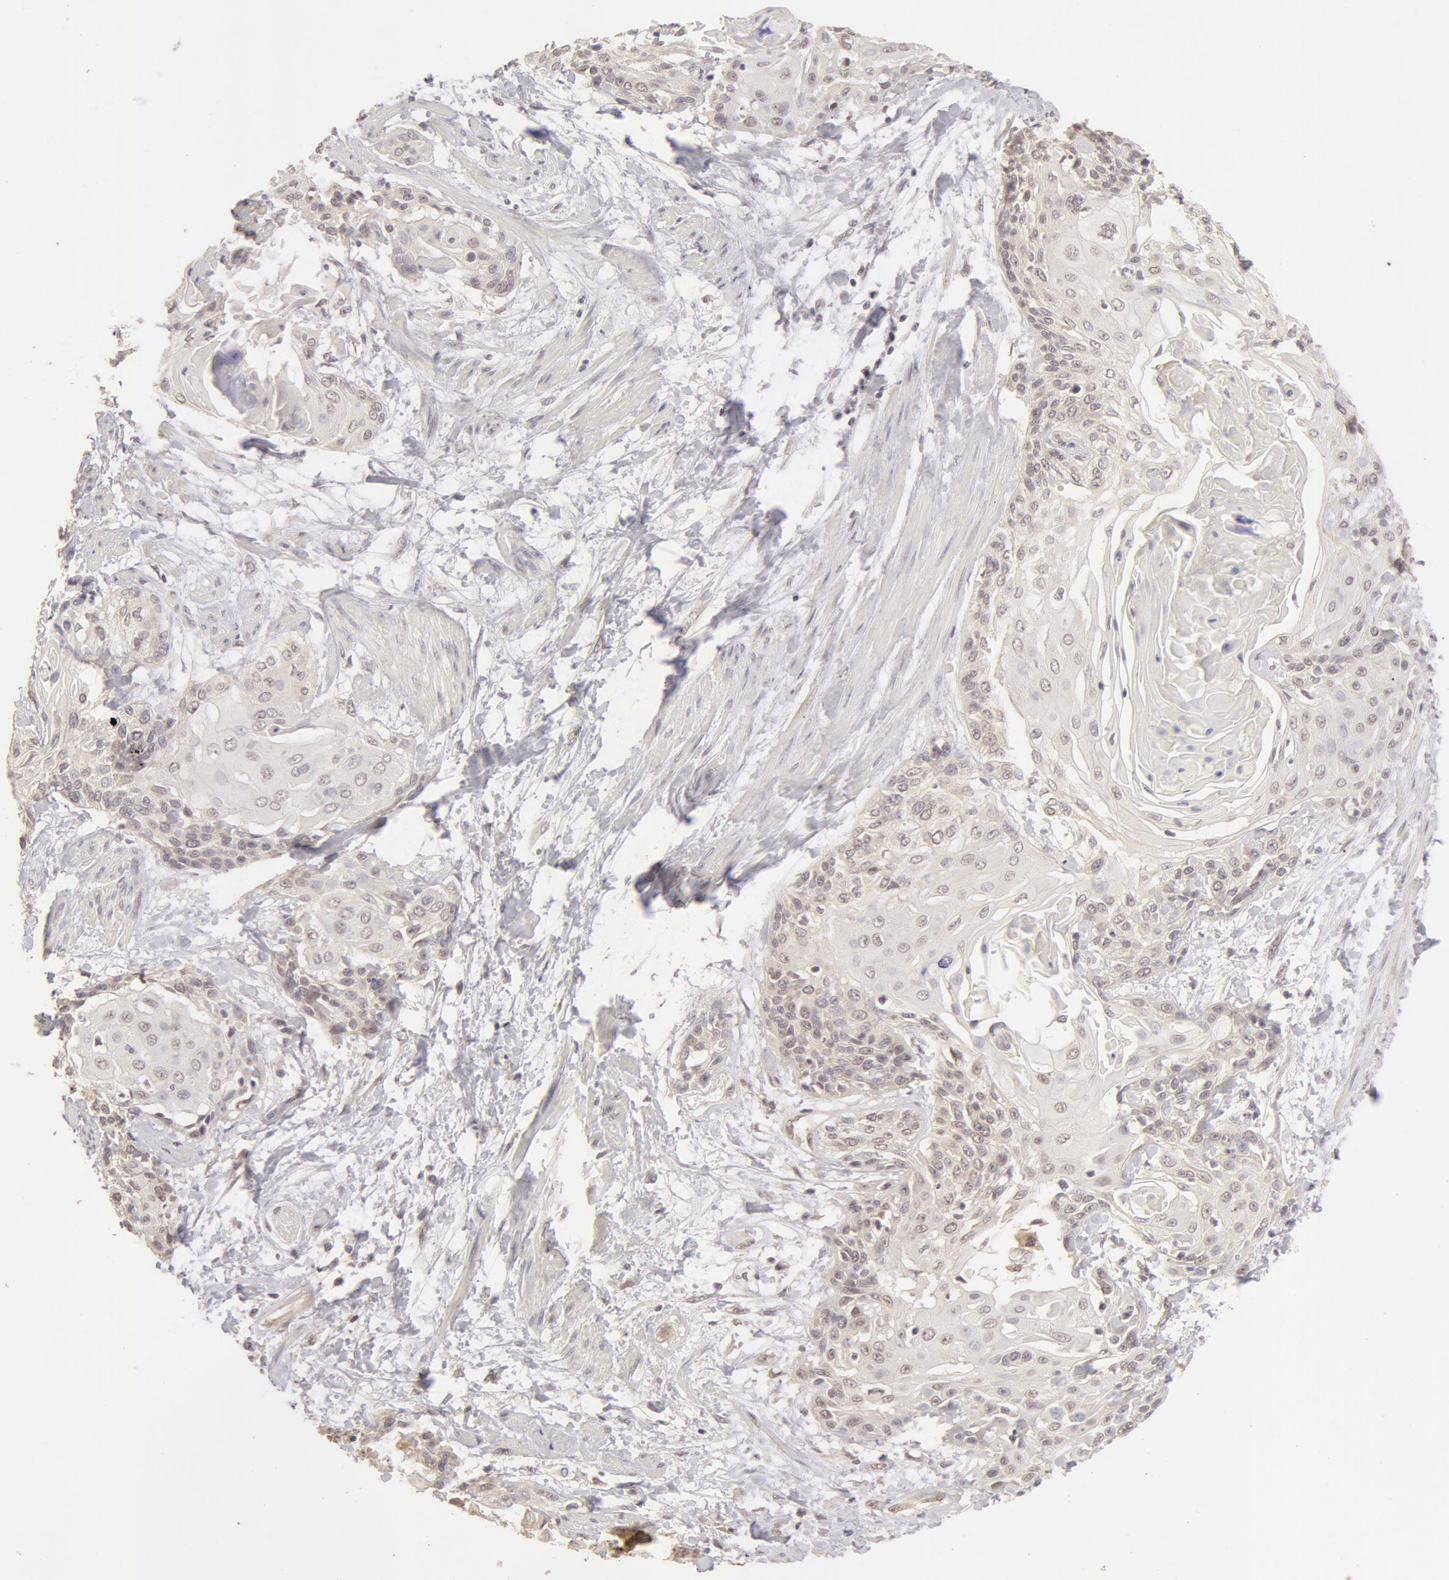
{"staining": {"intensity": "weak", "quantity": "25%-75%", "location": "cytoplasmic/membranous"}, "tissue": "cervical cancer", "cell_type": "Tumor cells", "image_type": "cancer", "snomed": [{"axis": "morphology", "description": "Squamous cell carcinoma, NOS"}, {"axis": "topography", "description": "Cervix"}], "caption": "Cervical cancer (squamous cell carcinoma) stained for a protein (brown) reveals weak cytoplasmic/membranous positive expression in about 25%-75% of tumor cells.", "gene": "ADAM10", "patient": {"sex": "female", "age": 57}}